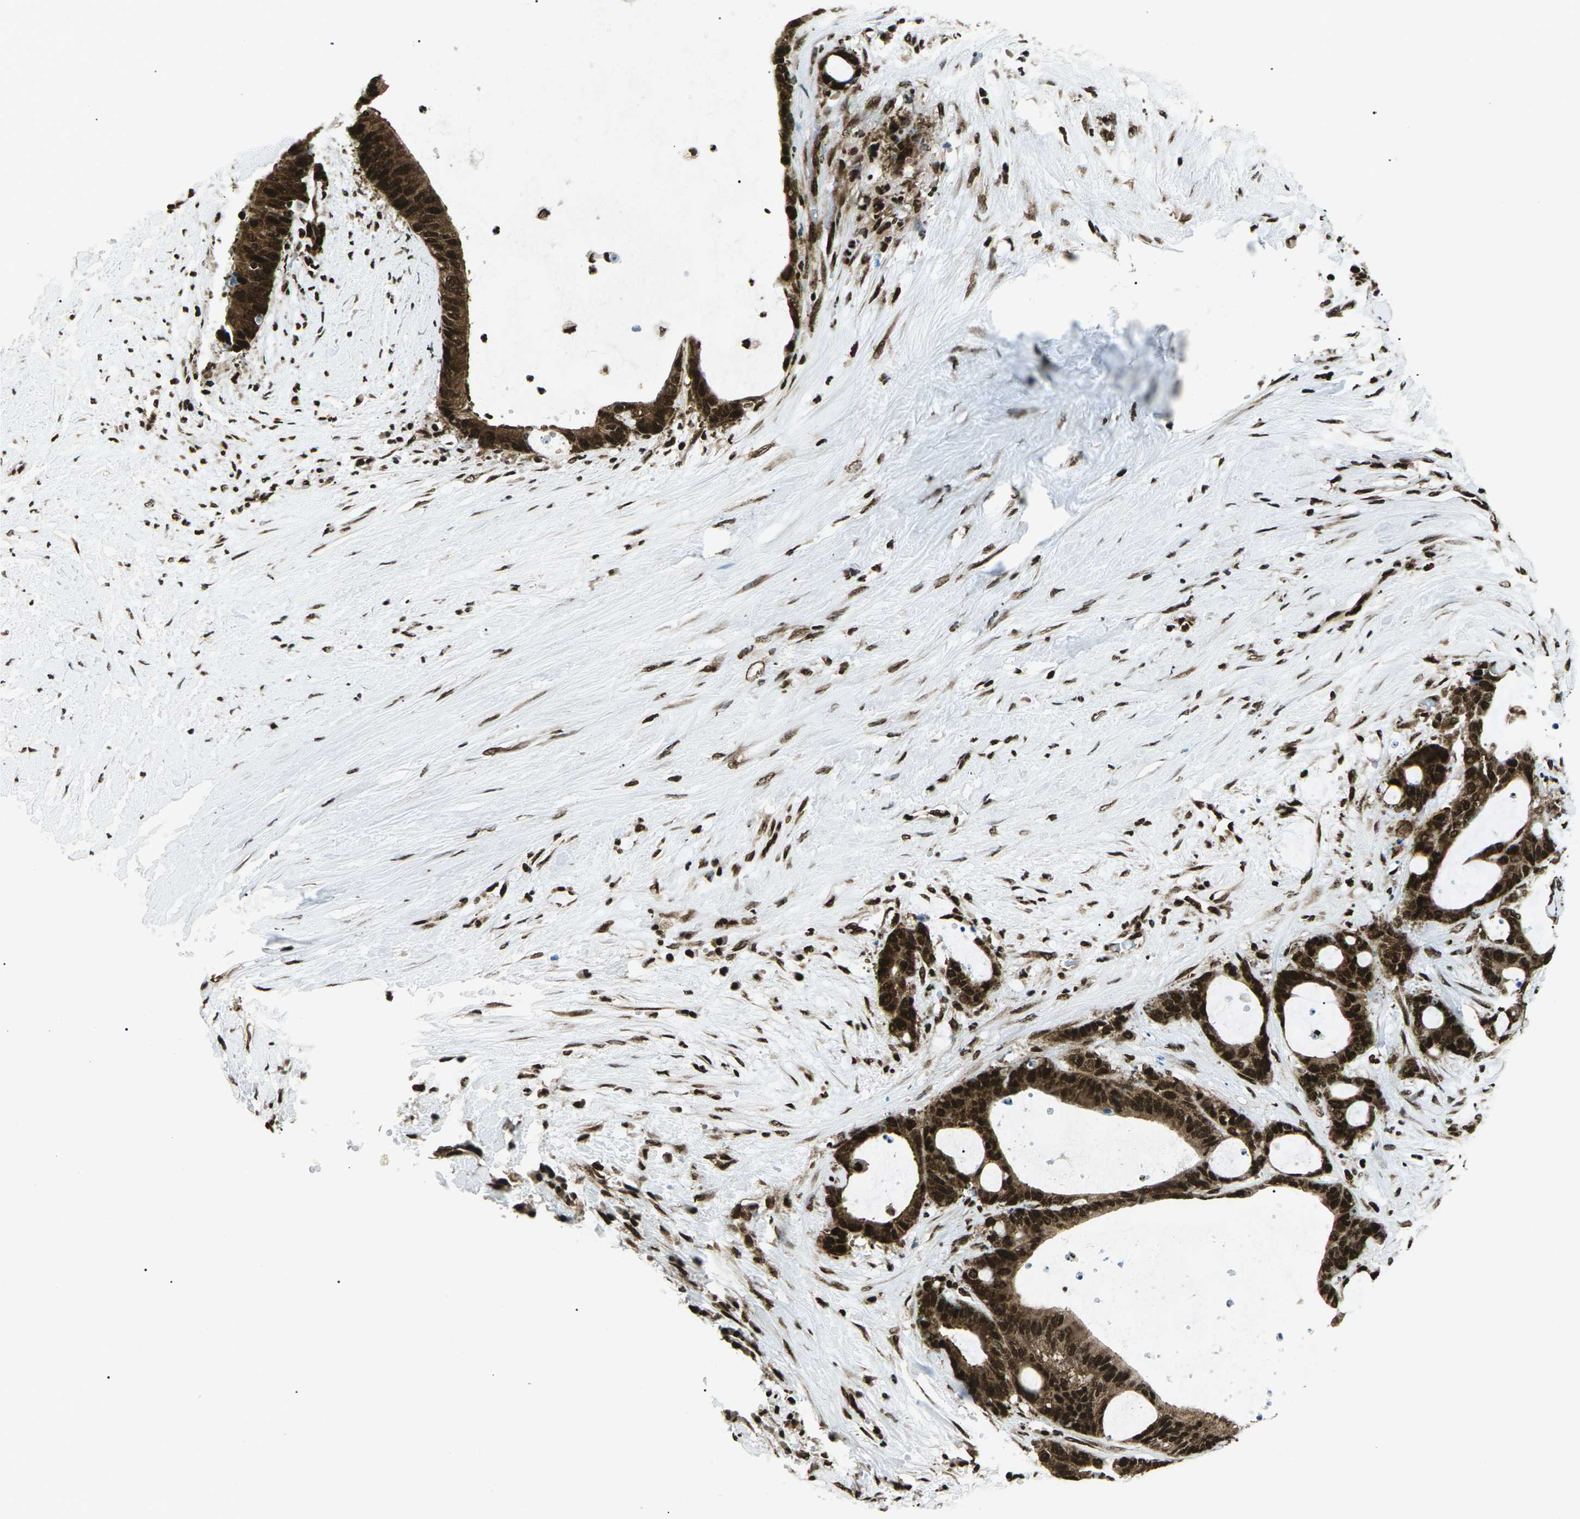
{"staining": {"intensity": "strong", "quantity": ">75%", "location": "cytoplasmic/membranous,nuclear"}, "tissue": "liver cancer", "cell_type": "Tumor cells", "image_type": "cancer", "snomed": [{"axis": "morphology", "description": "Cholangiocarcinoma"}, {"axis": "topography", "description": "Liver"}], "caption": "A micrograph of liver cholangiocarcinoma stained for a protein demonstrates strong cytoplasmic/membranous and nuclear brown staining in tumor cells. (Stains: DAB in brown, nuclei in blue, Microscopy: brightfield microscopy at high magnification).", "gene": "HNRNPK", "patient": {"sex": "female", "age": 73}}